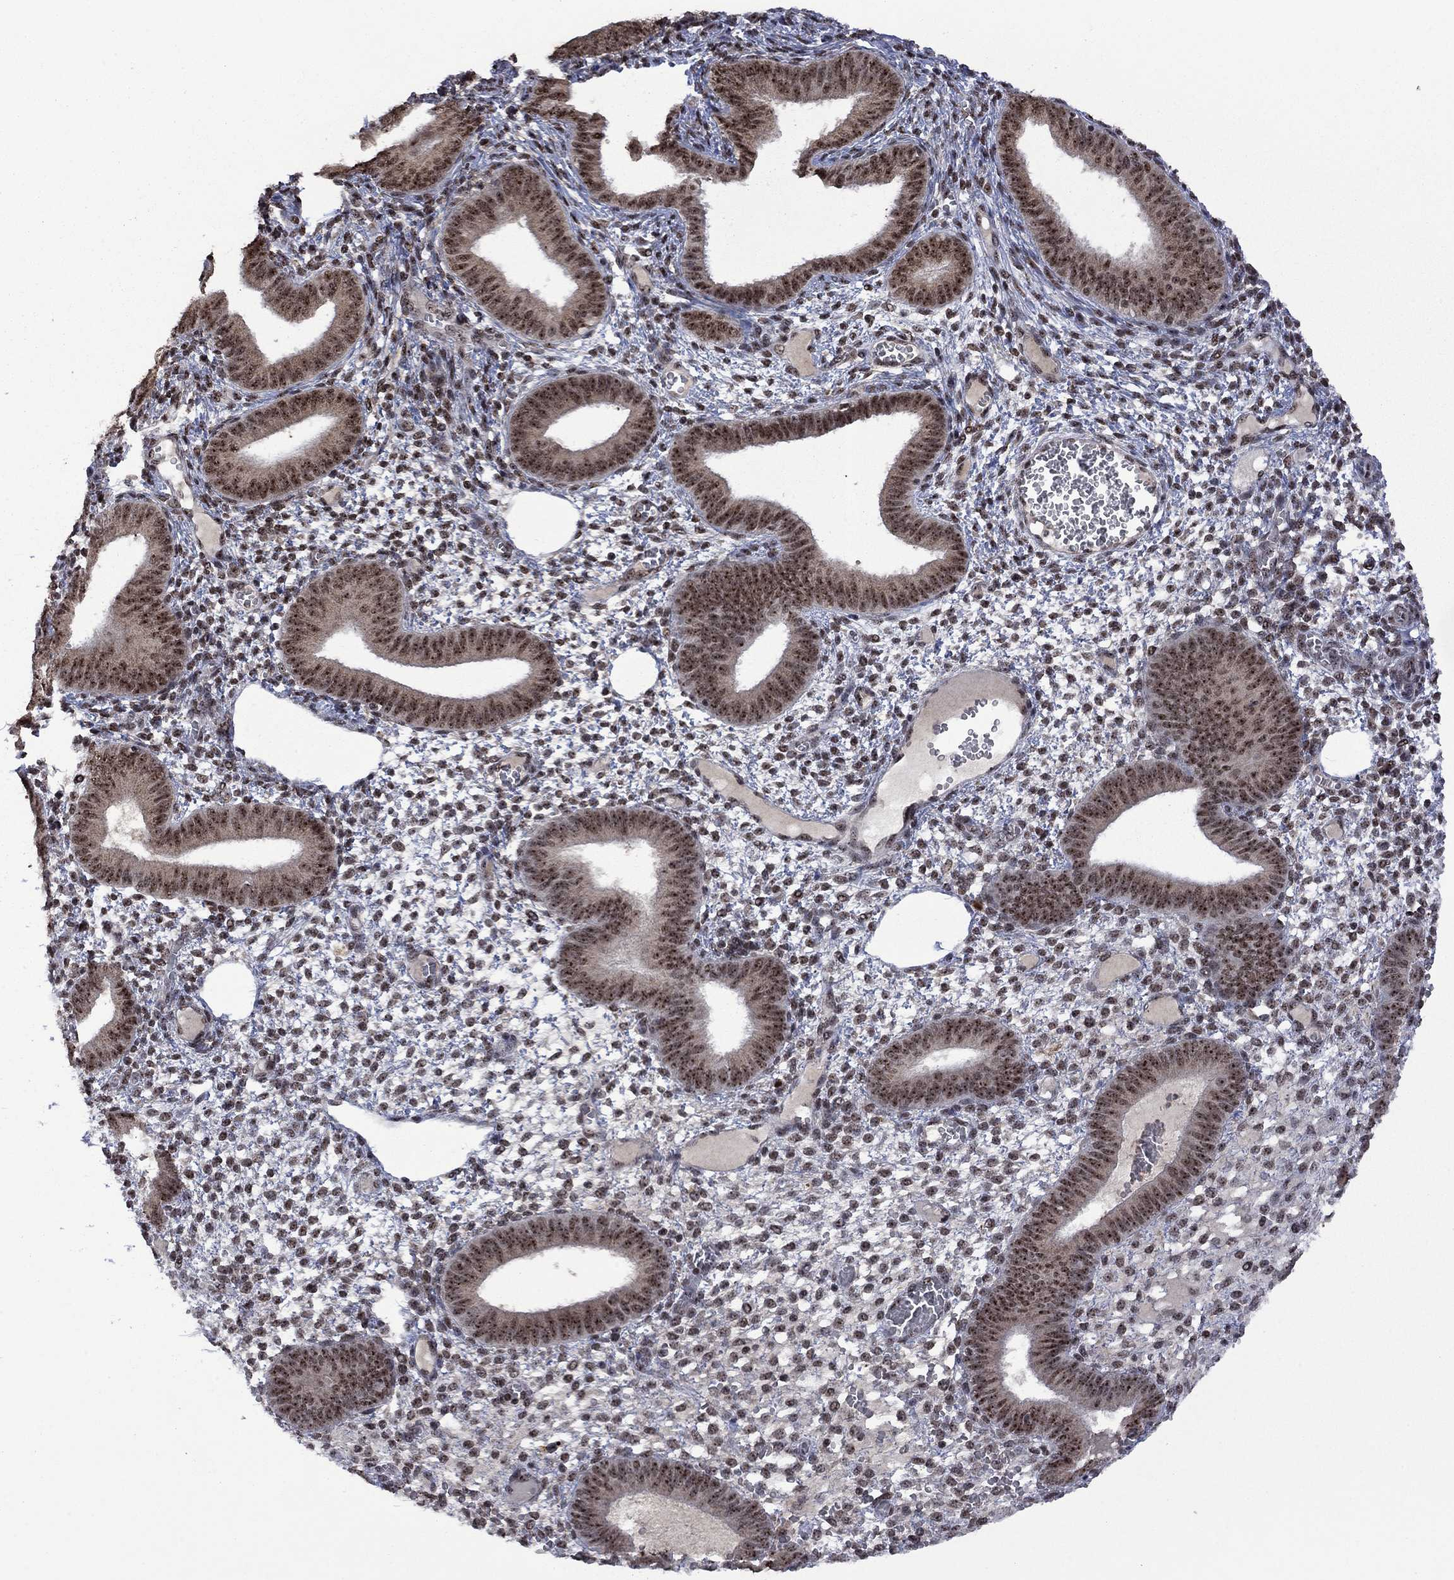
{"staining": {"intensity": "moderate", "quantity": "25%-75%", "location": "nuclear"}, "tissue": "endometrium", "cell_type": "Cells in endometrial stroma", "image_type": "normal", "snomed": [{"axis": "morphology", "description": "Normal tissue, NOS"}, {"axis": "topography", "description": "Endometrium"}], "caption": "IHC of normal endometrium reveals medium levels of moderate nuclear positivity in about 25%-75% of cells in endometrial stroma.", "gene": "FBLL1", "patient": {"sex": "female", "age": 42}}